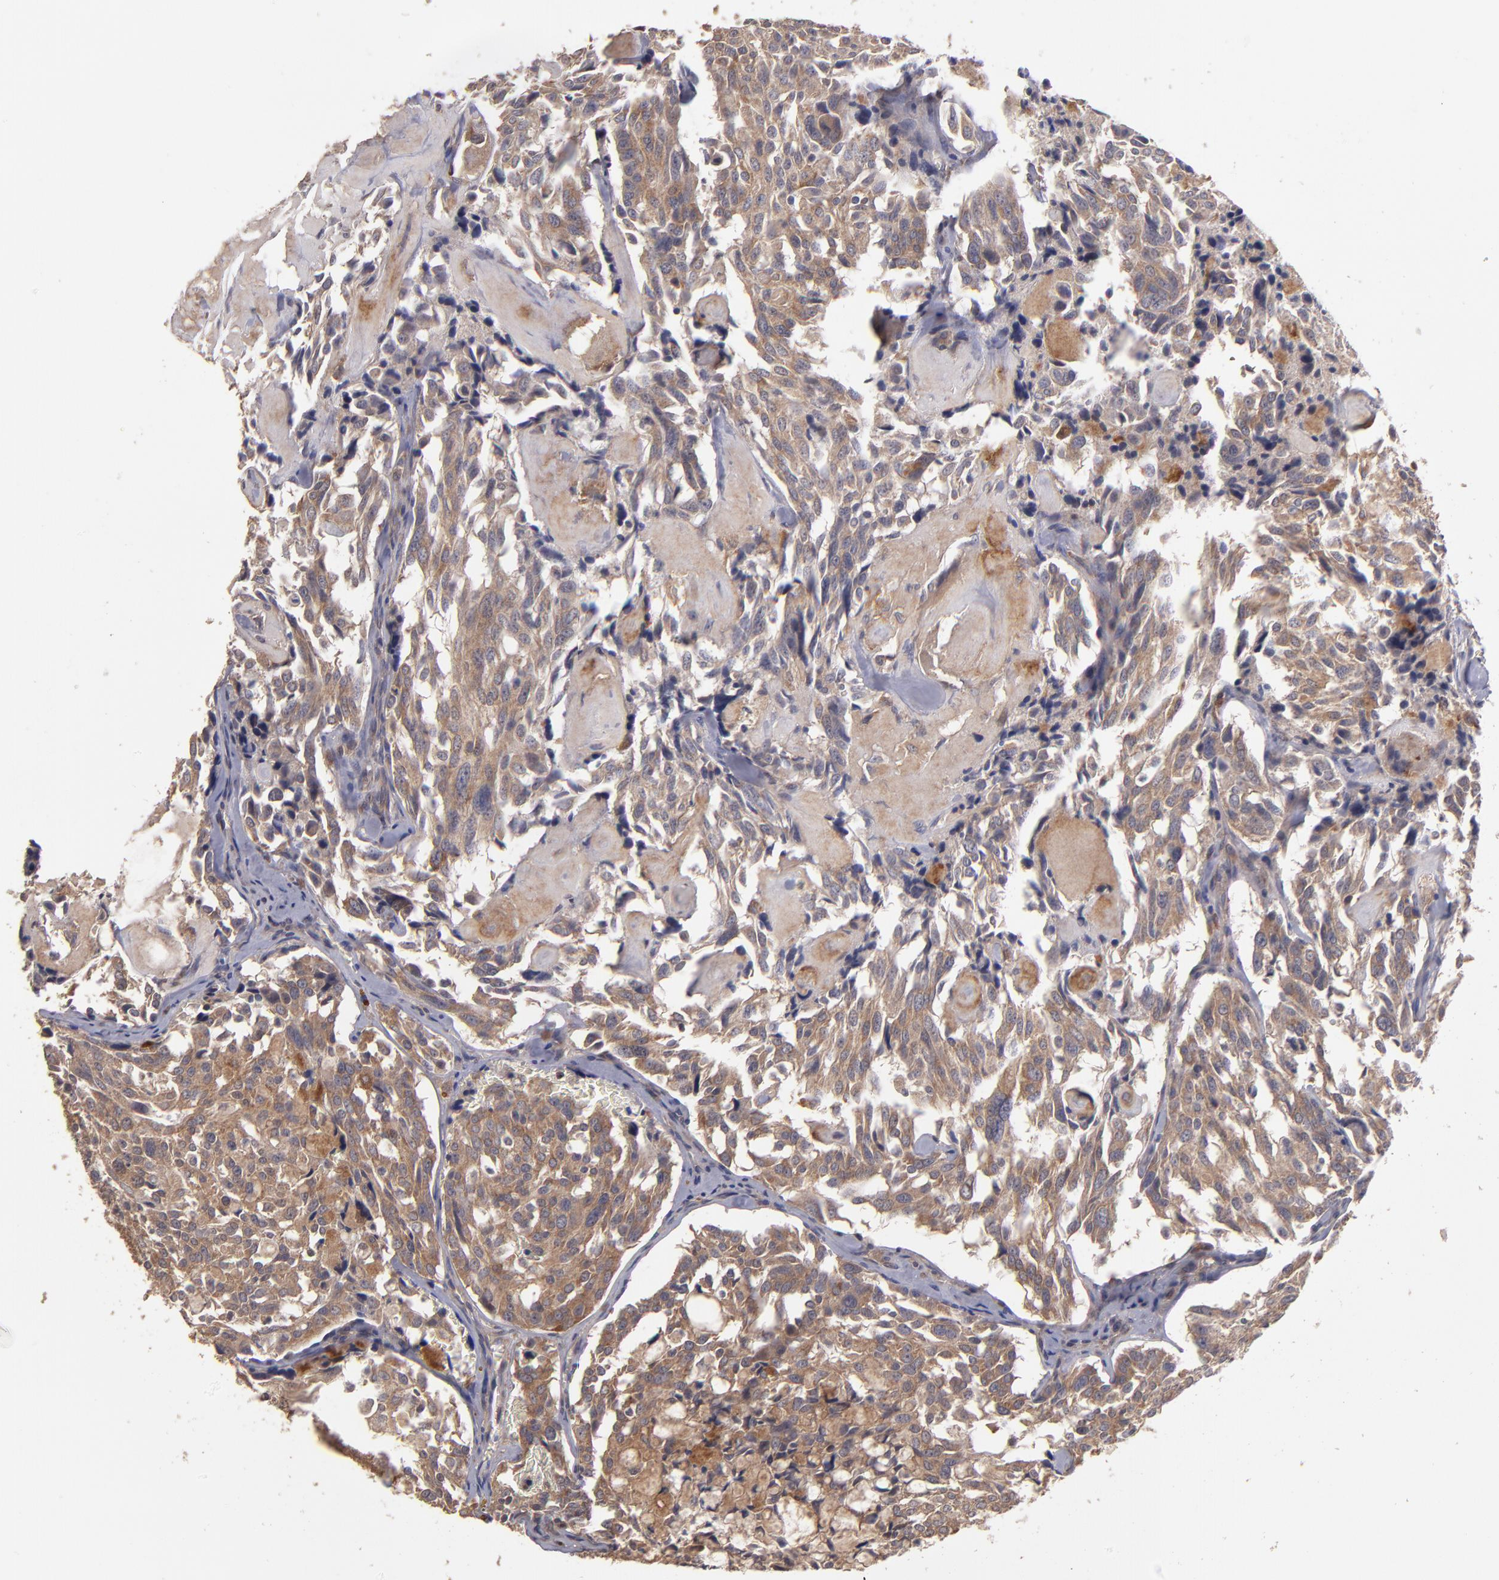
{"staining": {"intensity": "strong", "quantity": ">75%", "location": "cytoplasmic/membranous"}, "tissue": "thyroid cancer", "cell_type": "Tumor cells", "image_type": "cancer", "snomed": [{"axis": "morphology", "description": "Carcinoma, NOS"}, {"axis": "morphology", "description": "Carcinoid, malignant, NOS"}, {"axis": "topography", "description": "Thyroid gland"}], "caption": "Carcinoma (thyroid) stained with DAB (3,3'-diaminobenzidine) immunohistochemistry (IHC) exhibits high levels of strong cytoplasmic/membranous staining in about >75% of tumor cells. Using DAB (brown) and hematoxylin (blue) stains, captured at high magnification using brightfield microscopy.", "gene": "NF2", "patient": {"sex": "male", "age": 33}}